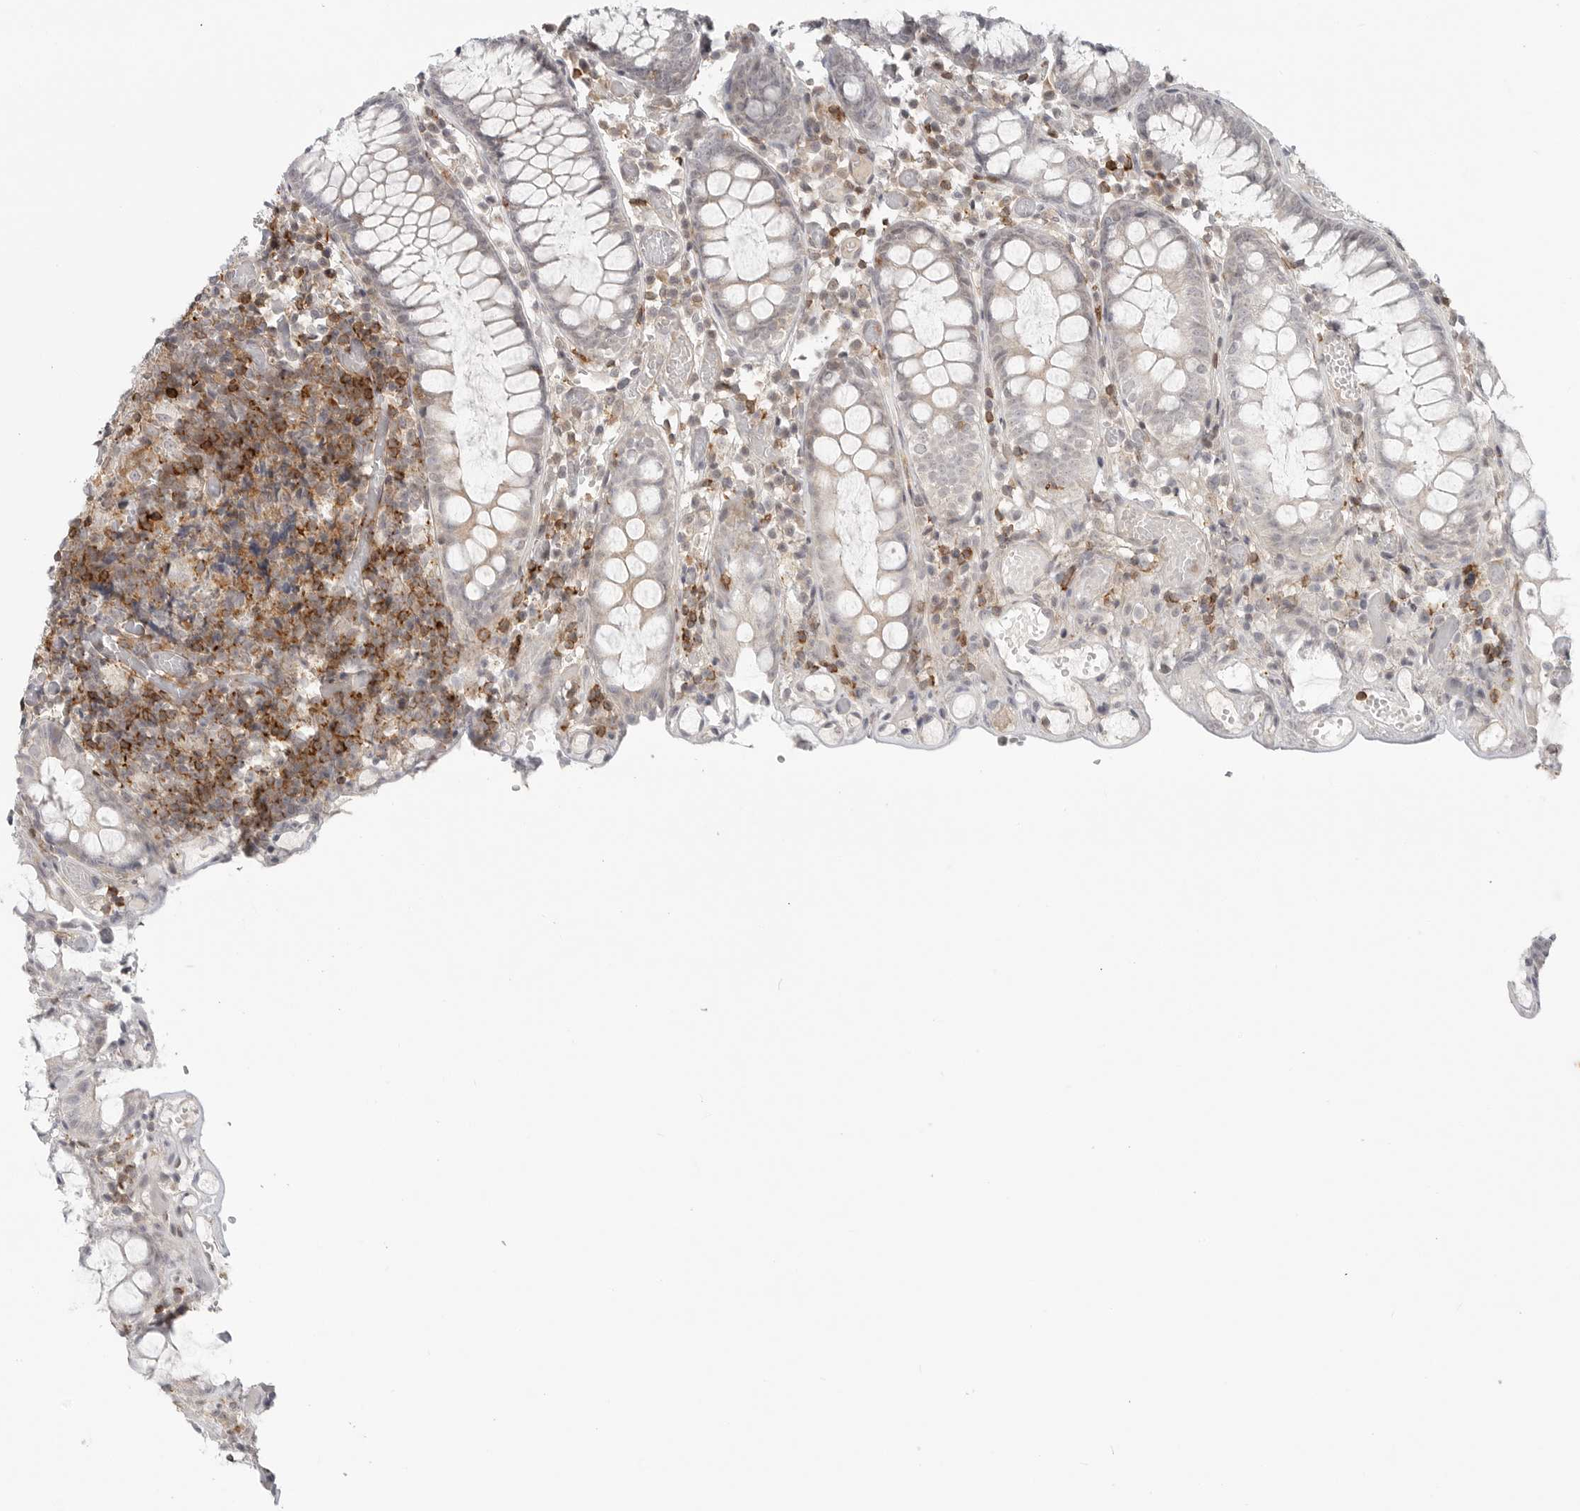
{"staining": {"intensity": "weak", "quantity": ">75%", "location": "cytoplasmic/membranous"}, "tissue": "colon", "cell_type": "Endothelial cells", "image_type": "normal", "snomed": [{"axis": "morphology", "description": "Normal tissue, NOS"}, {"axis": "topography", "description": "Colon"}], "caption": "Normal colon was stained to show a protein in brown. There is low levels of weak cytoplasmic/membranous staining in about >75% of endothelial cells. (DAB (3,3'-diaminobenzidine) IHC, brown staining for protein, blue staining for nuclei).", "gene": "SH3KBP1", "patient": {"sex": "male", "age": 14}}